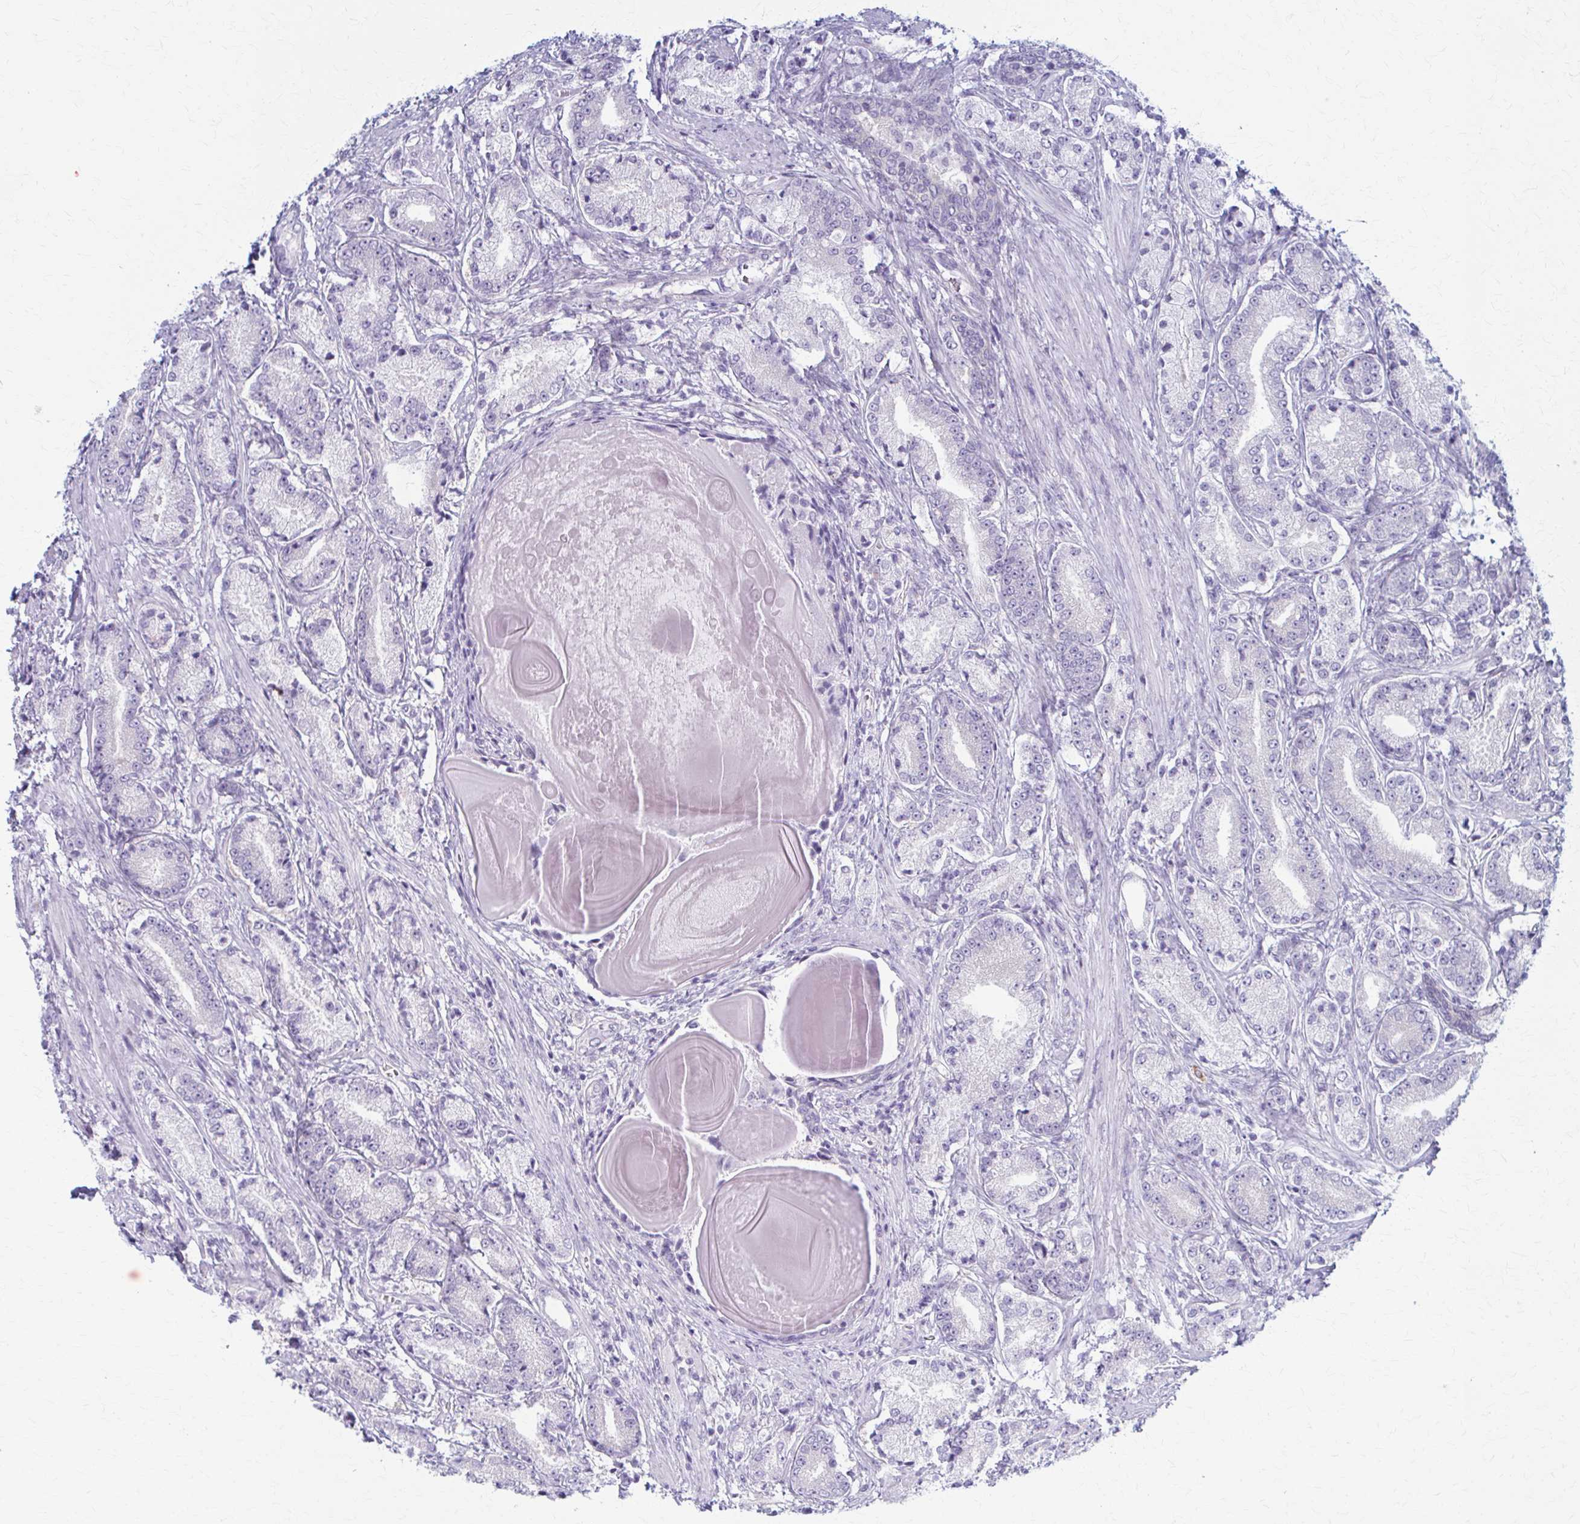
{"staining": {"intensity": "negative", "quantity": "none", "location": "none"}, "tissue": "prostate cancer", "cell_type": "Tumor cells", "image_type": "cancer", "snomed": [{"axis": "morphology", "description": "Adenocarcinoma, High grade"}, {"axis": "topography", "description": "Prostate and seminal vesicle, NOS"}], "caption": "IHC histopathology image of neoplastic tissue: human prostate adenocarcinoma (high-grade) stained with DAB (3,3'-diaminobenzidine) displays no significant protein staining in tumor cells.", "gene": "PRKRA", "patient": {"sex": "male", "age": 61}}